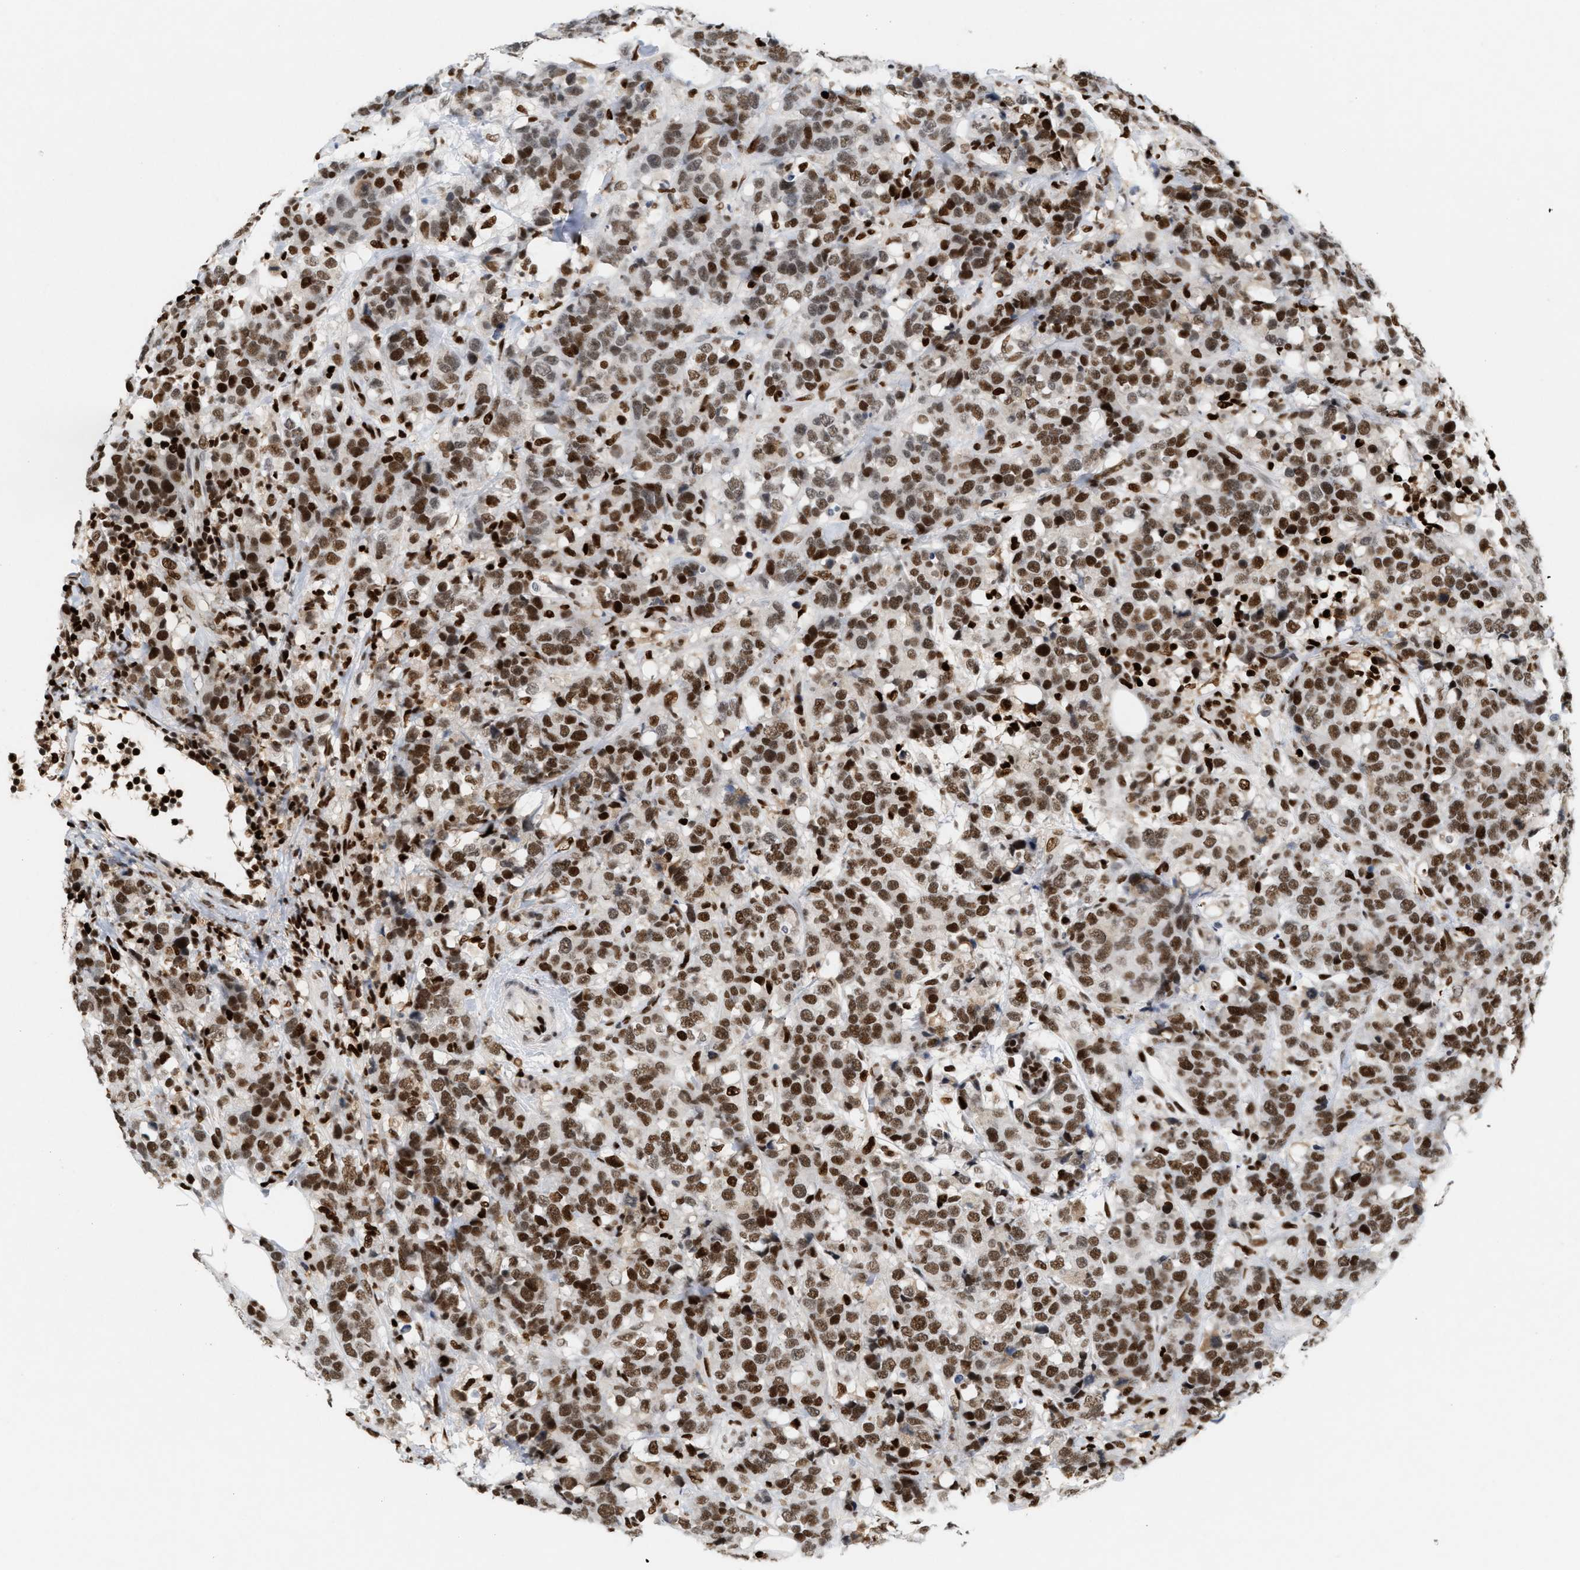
{"staining": {"intensity": "moderate", "quantity": ">75%", "location": "nuclear"}, "tissue": "breast cancer", "cell_type": "Tumor cells", "image_type": "cancer", "snomed": [{"axis": "morphology", "description": "Lobular carcinoma"}, {"axis": "topography", "description": "Breast"}], "caption": "Breast cancer stained with a brown dye exhibits moderate nuclear positive staining in approximately >75% of tumor cells.", "gene": "RNASEK-C17orf49", "patient": {"sex": "female", "age": 59}}